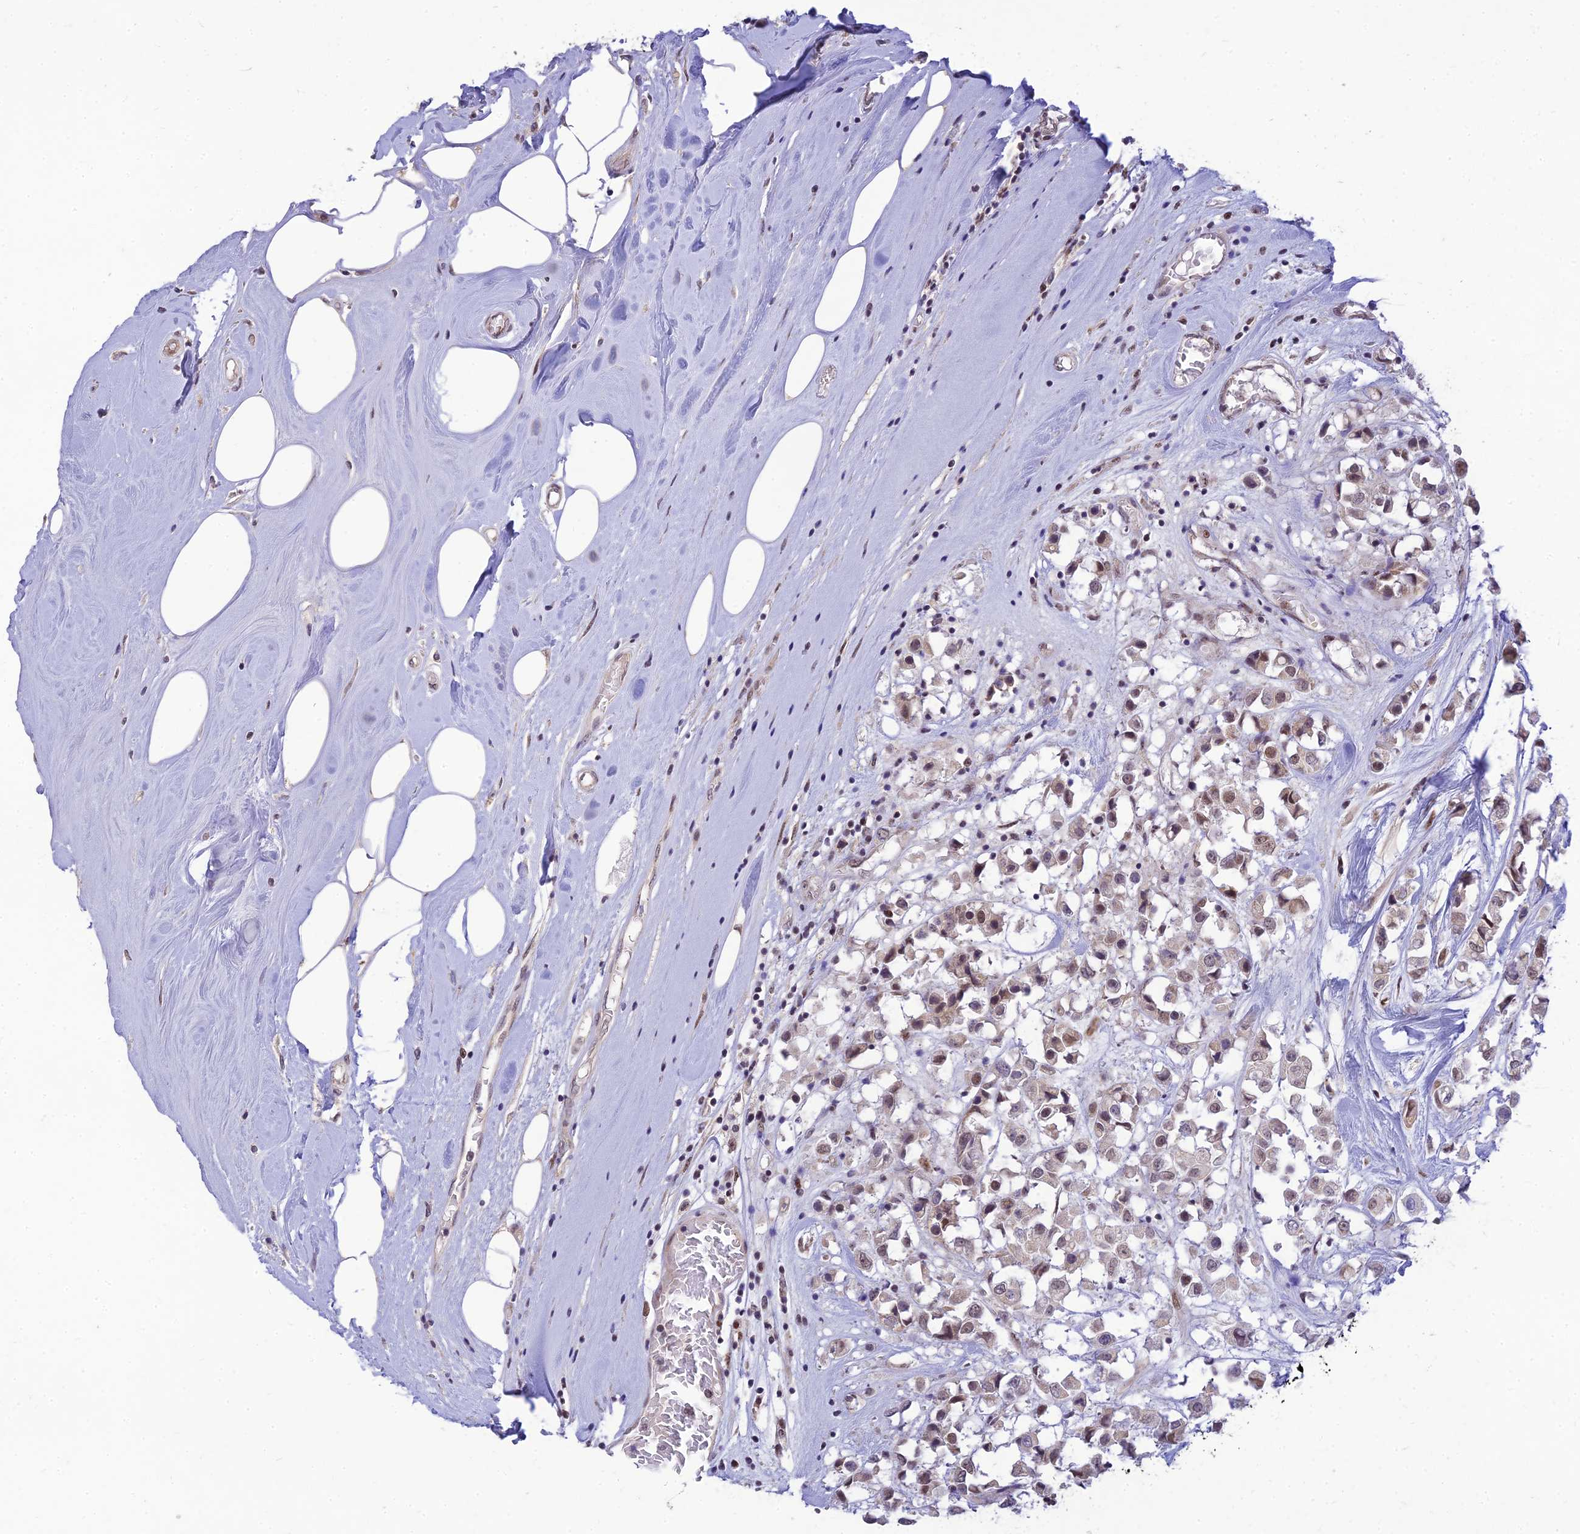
{"staining": {"intensity": "moderate", "quantity": ">75%", "location": "nuclear"}, "tissue": "breast cancer", "cell_type": "Tumor cells", "image_type": "cancer", "snomed": [{"axis": "morphology", "description": "Duct carcinoma"}, {"axis": "topography", "description": "Breast"}], "caption": "The immunohistochemical stain highlights moderate nuclear staining in tumor cells of breast intraductal carcinoma tissue.", "gene": "MICOS13", "patient": {"sex": "female", "age": 61}}